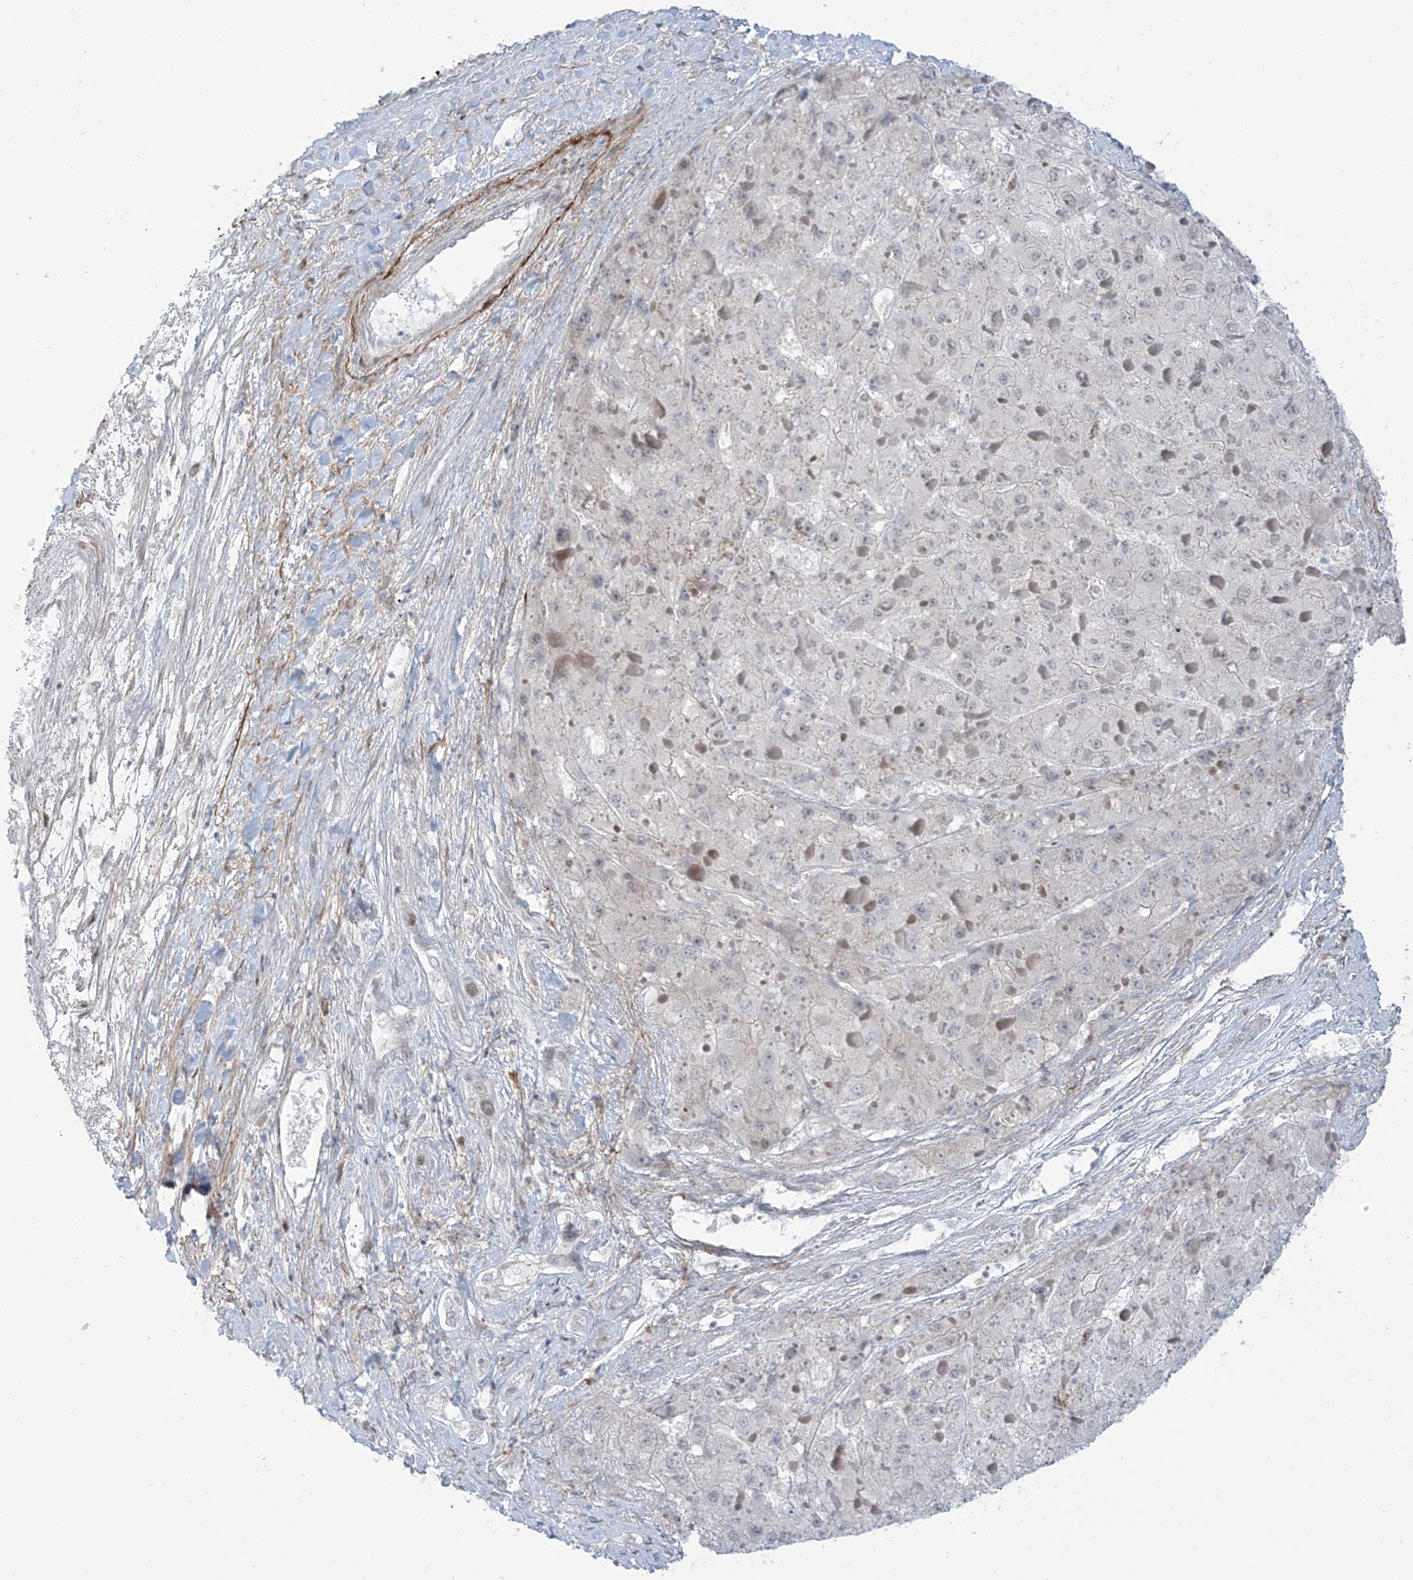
{"staining": {"intensity": "negative", "quantity": "none", "location": "none"}, "tissue": "liver cancer", "cell_type": "Tumor cells", "image_type": "cancer", "snomed": [{"axis": "morphology", "description": "Carcinoma, Hepatocellular, NOS"}, {"axis": "topography", "description": "Liver"}], "caption": "Micrograph shows no significant protein expression in tumor cells of liver cancer.", "gene": "LIN9", "patient": {"sex": "female", "age": 73}}